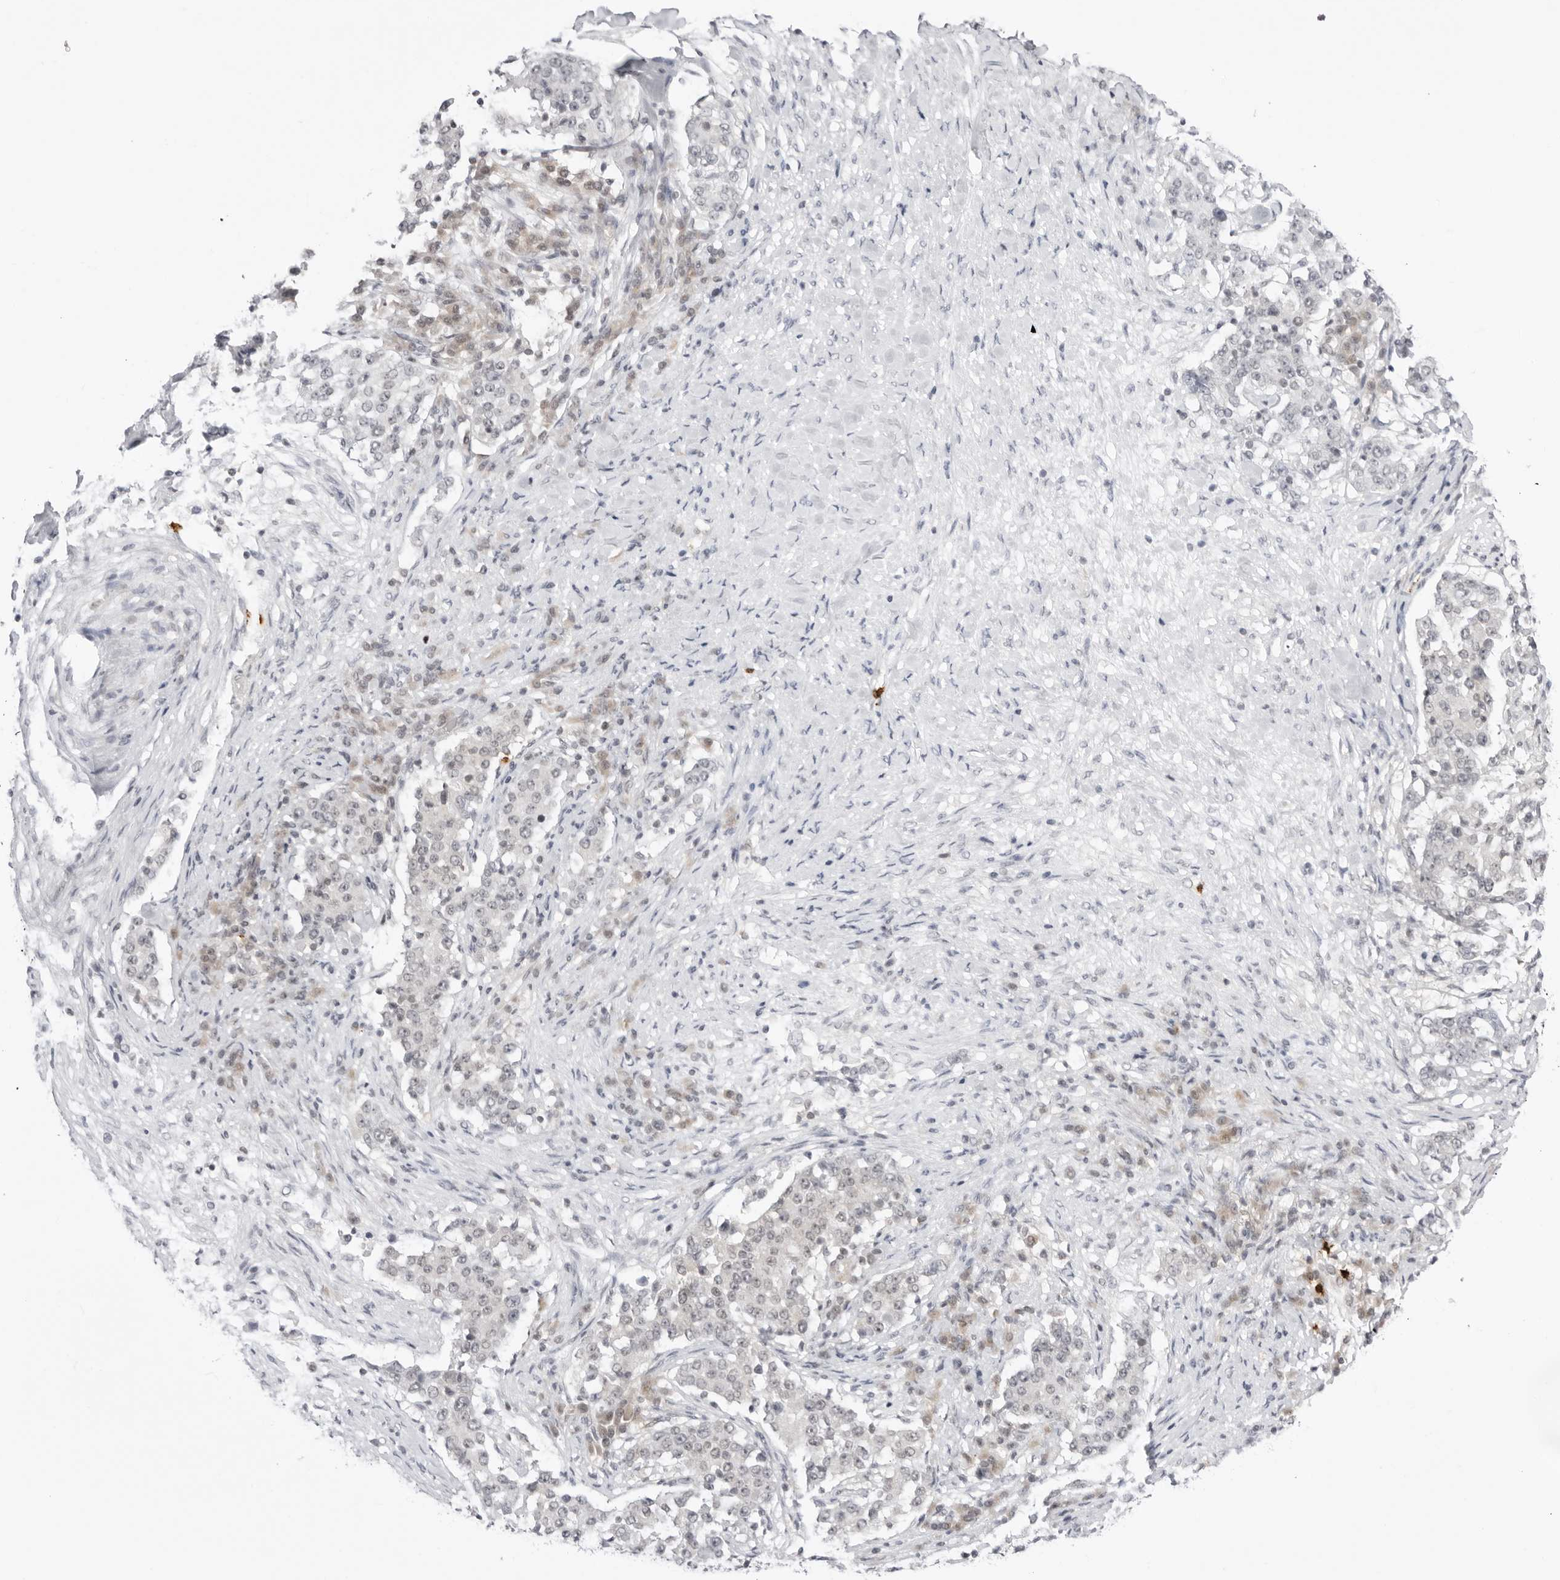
{"staining": {"intensity": "negative", "quantity": "none", "location": "none"}, "tissue": "stomach cancer", "cell_type": "Tumor cells", "image_type": "cancer", "snomed": [{"axis": "morphology", "description": "Adenocarcinoma, NOS"}, {"axis": "topography", "description": "Stomach"}], "caption": "Stomach cancer was stained to show a protein in brown. There is no significant positivity in tumor cells.", "gene": "PPP2R5C", "patient": {"sex": "male", "age": 59}}